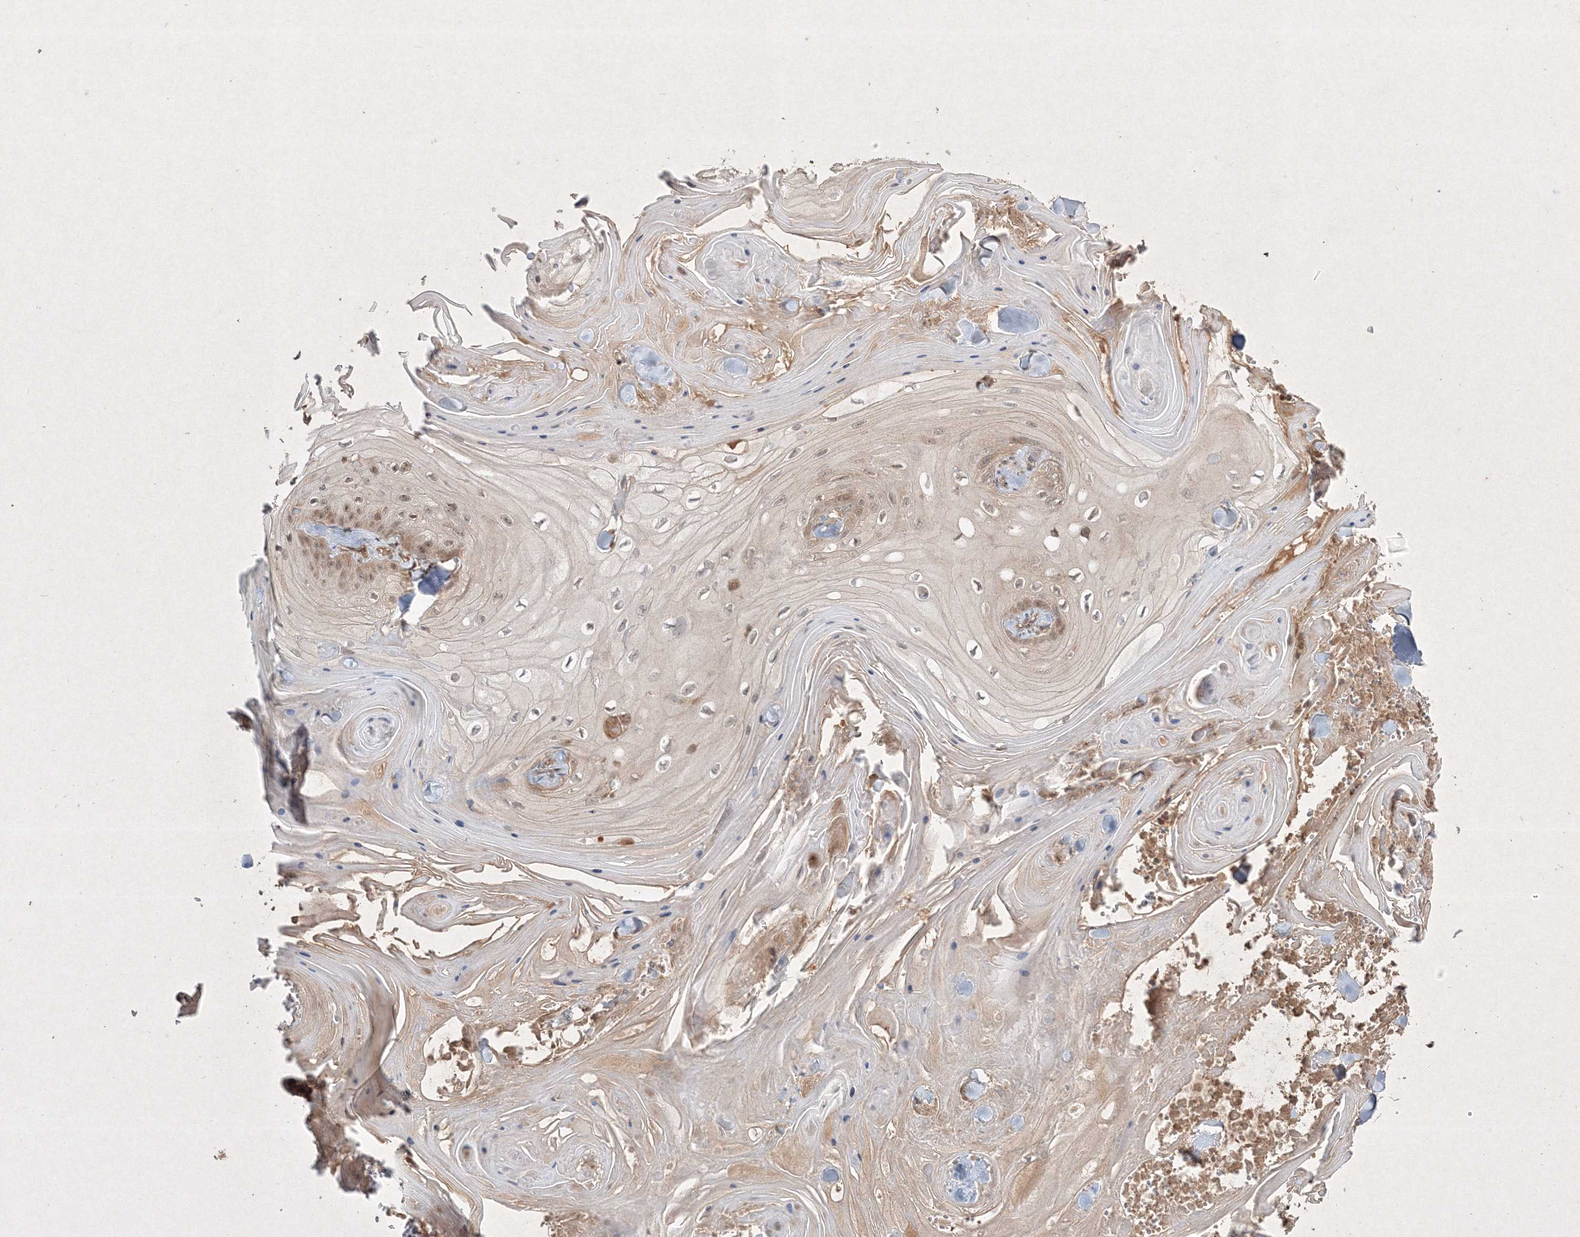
{"staining": {"intensity": "weak", "quantity": "25%-75%", "location": "cytoplasmic/membranous,nuclear"}, "tissue": "skin cancer", "cell_type": "Tumor cells", "image_type": "cancer", "snomed": [{"axis": "morphology", "description": "Squamous cell carcinoma, NOS"}, {"axis": "topography", "description": "Skin"}], "caption": "Skin squamous cell carcinoma stained with a protein marker displays weak staining in tumor cells.", "gene": "PLTP", "patient": {"sex": "male", "age": 74}}